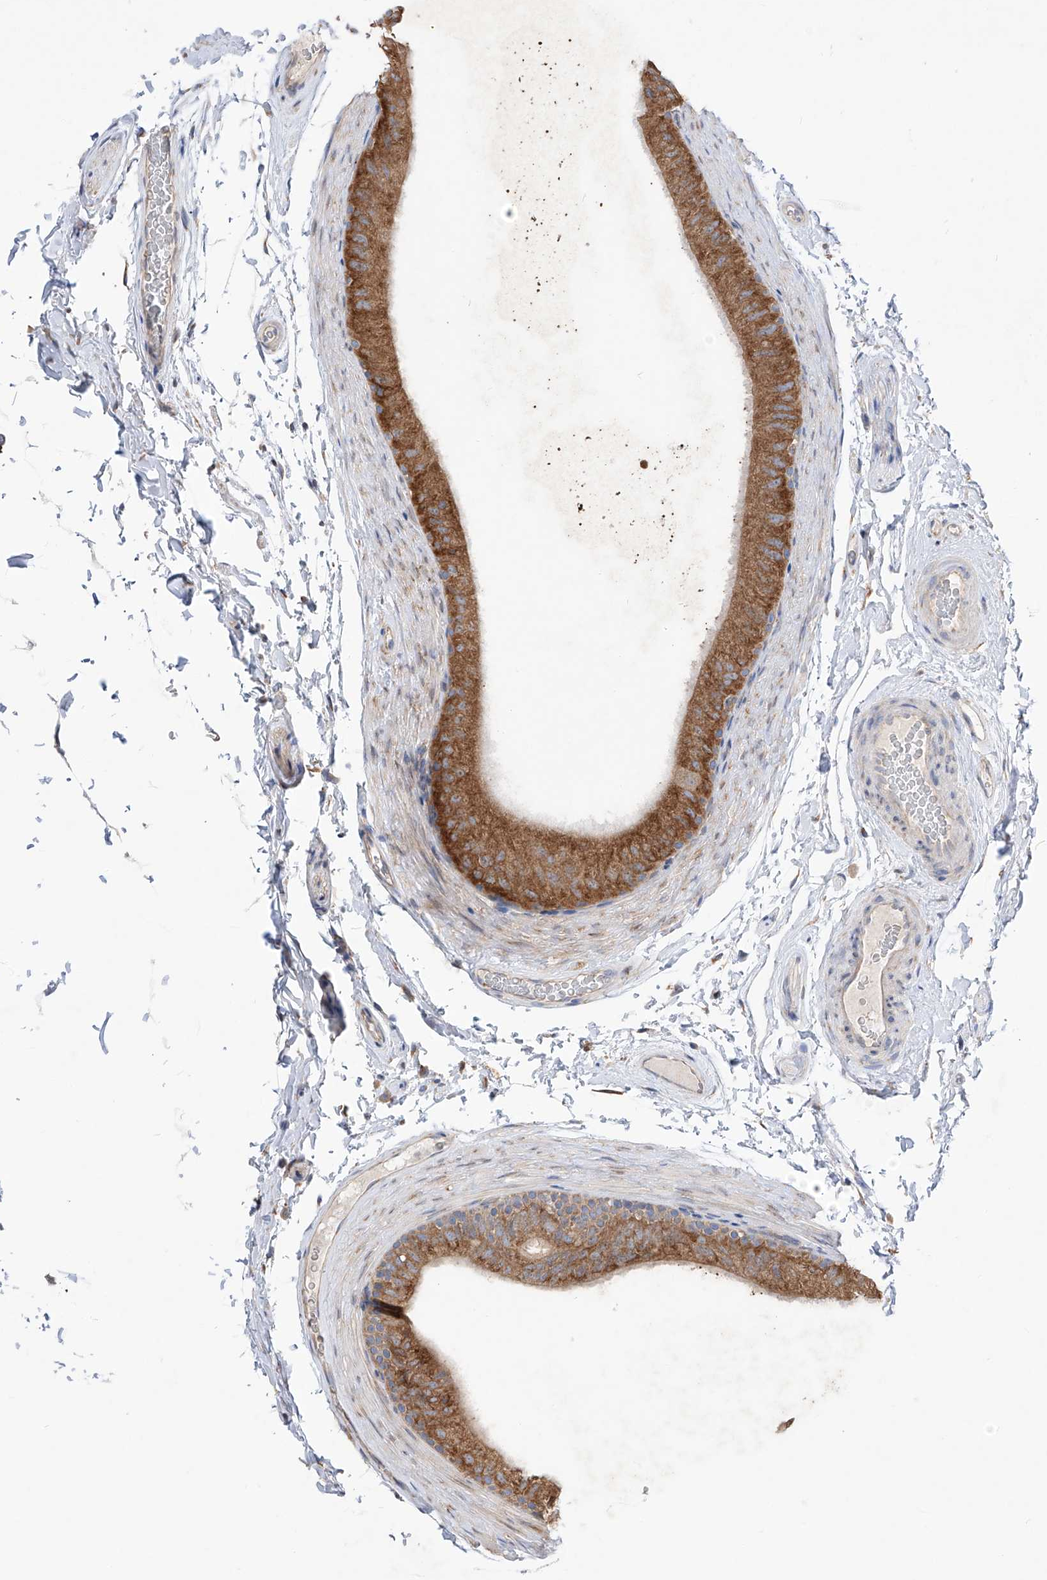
{"staining": {"intensity": "moderate", "quantity": ">75%", "location": "cytoplasmic/membranous"}, "tissue": "epididymis", "cell_type": "Glandular cells", "image_type": "normal", "snomed": [{"axis": "morphology", "description": "Normal tissue, NOS"}, {"axis": "topography", "description": "Epididymis"}], "caption": "IHC image of benign epididymis: epididymis stained using immunohistochemistry exhibits medium levels of moderate protein expression localized specifically in the cytoplasmic/membranous of glandular cells, appearing as a cytoplasmic/membranous brown color.", "gene": "UFL1", "patient": {"sex": "male", "age": 49}}